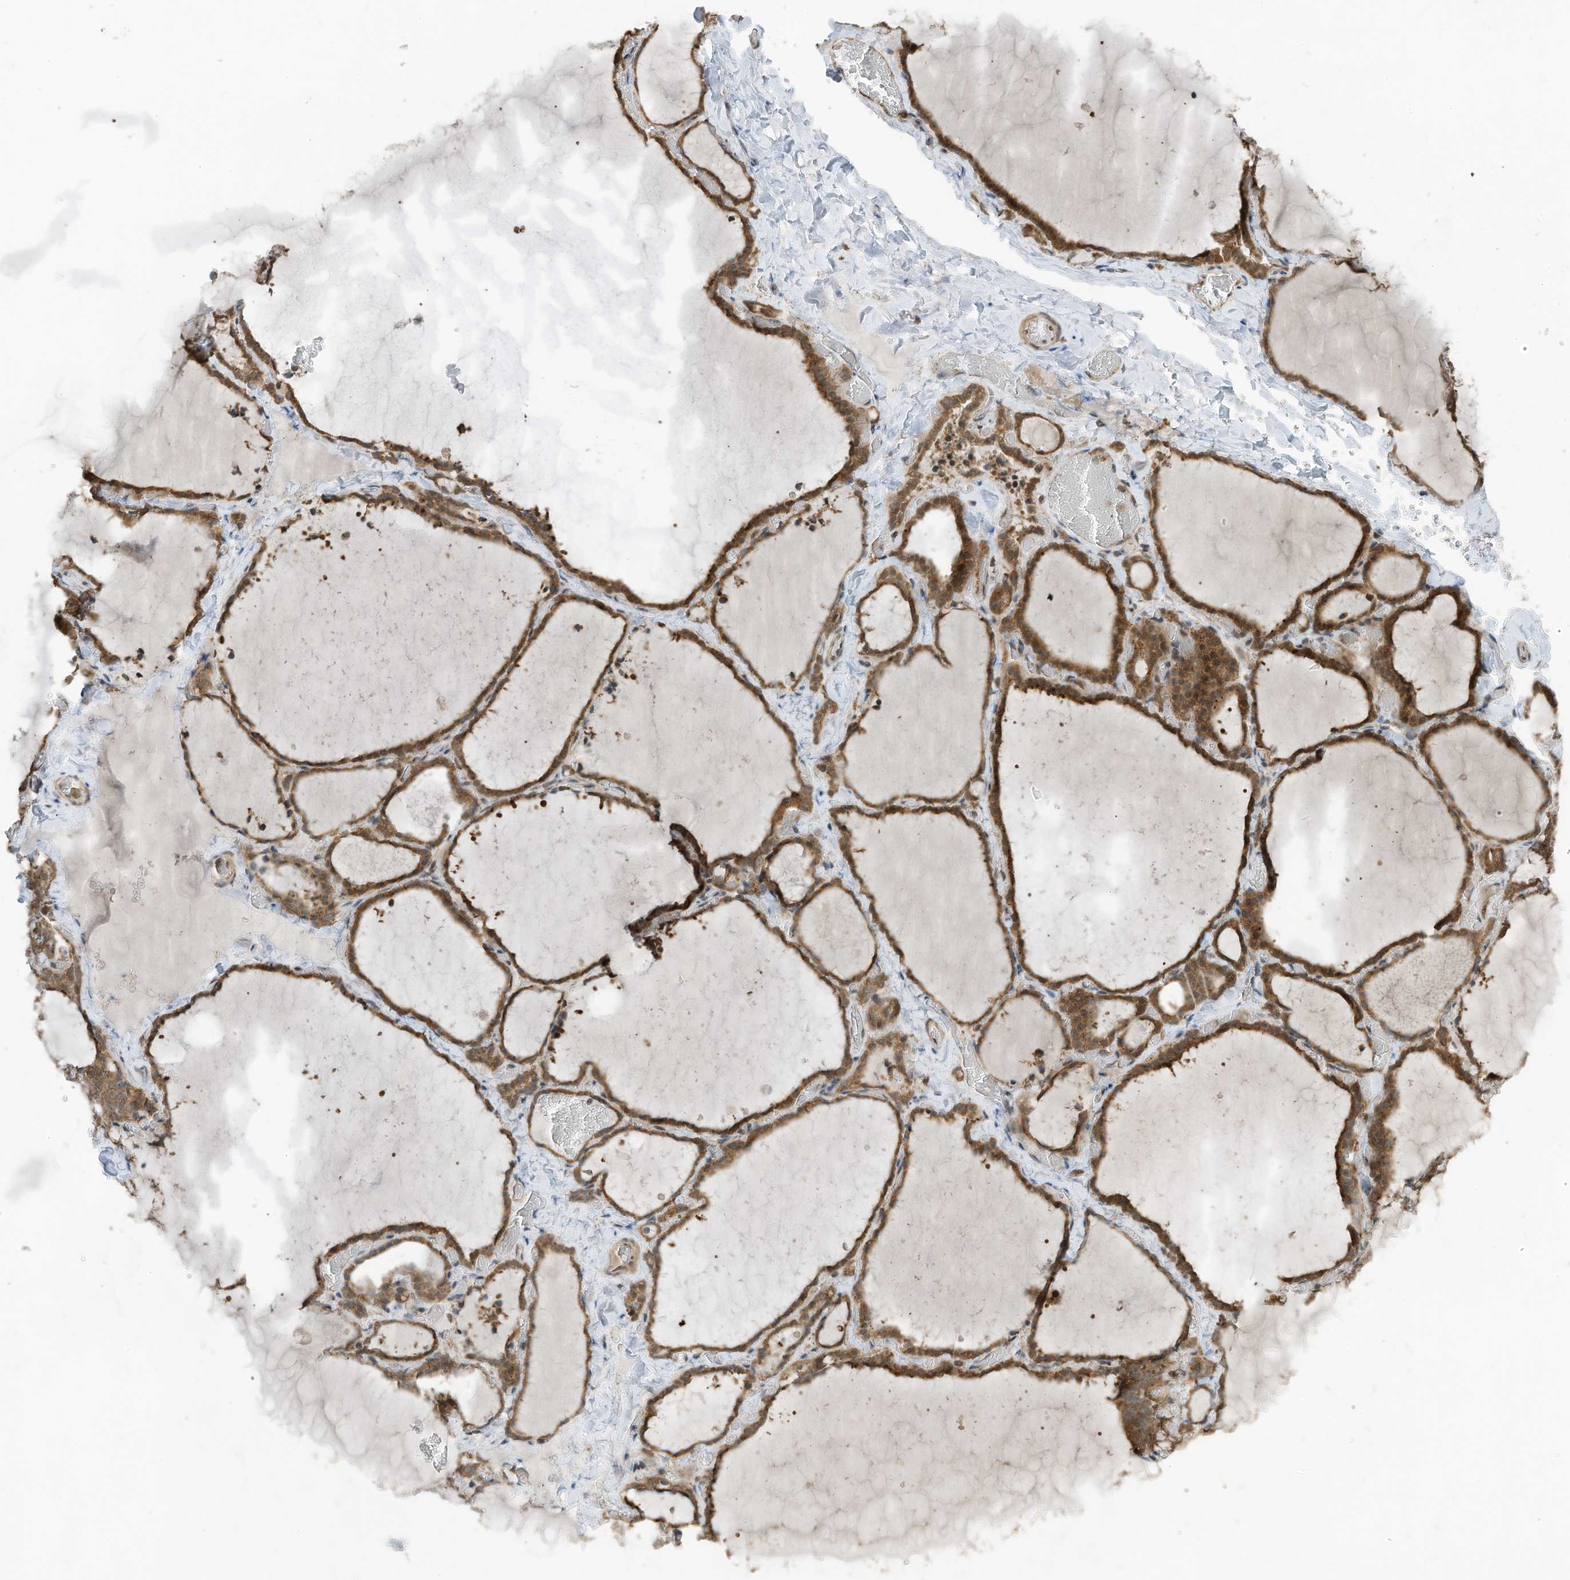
{"staining": {"intensity": "moderate", "quantity": ">75%", "location": "cytoplasmic/membranous,nuclear"}, "tissue": "thyroid gland", "cell_type": "Glandular cells", "image_type": "normal", "snomed": [{"axis": "morphology", "description": "Normal tissue, NOS"}, {"axis": "topography", "description": "Thyroid gland"}], "caption": "Glandular cells show medium levels of moderate cytoplasmic/membranous,nuclear expression in about >75% of cells in normal human thyroid gland. The staining is performed using DAB (3,3'-diaminobenzidine) brown chromogen to label protein expression. The nuclei are counter-stained blue using hematoxylin.", "gene": "ERLEC1", "patient": {"sex": "female", "age": 22}}